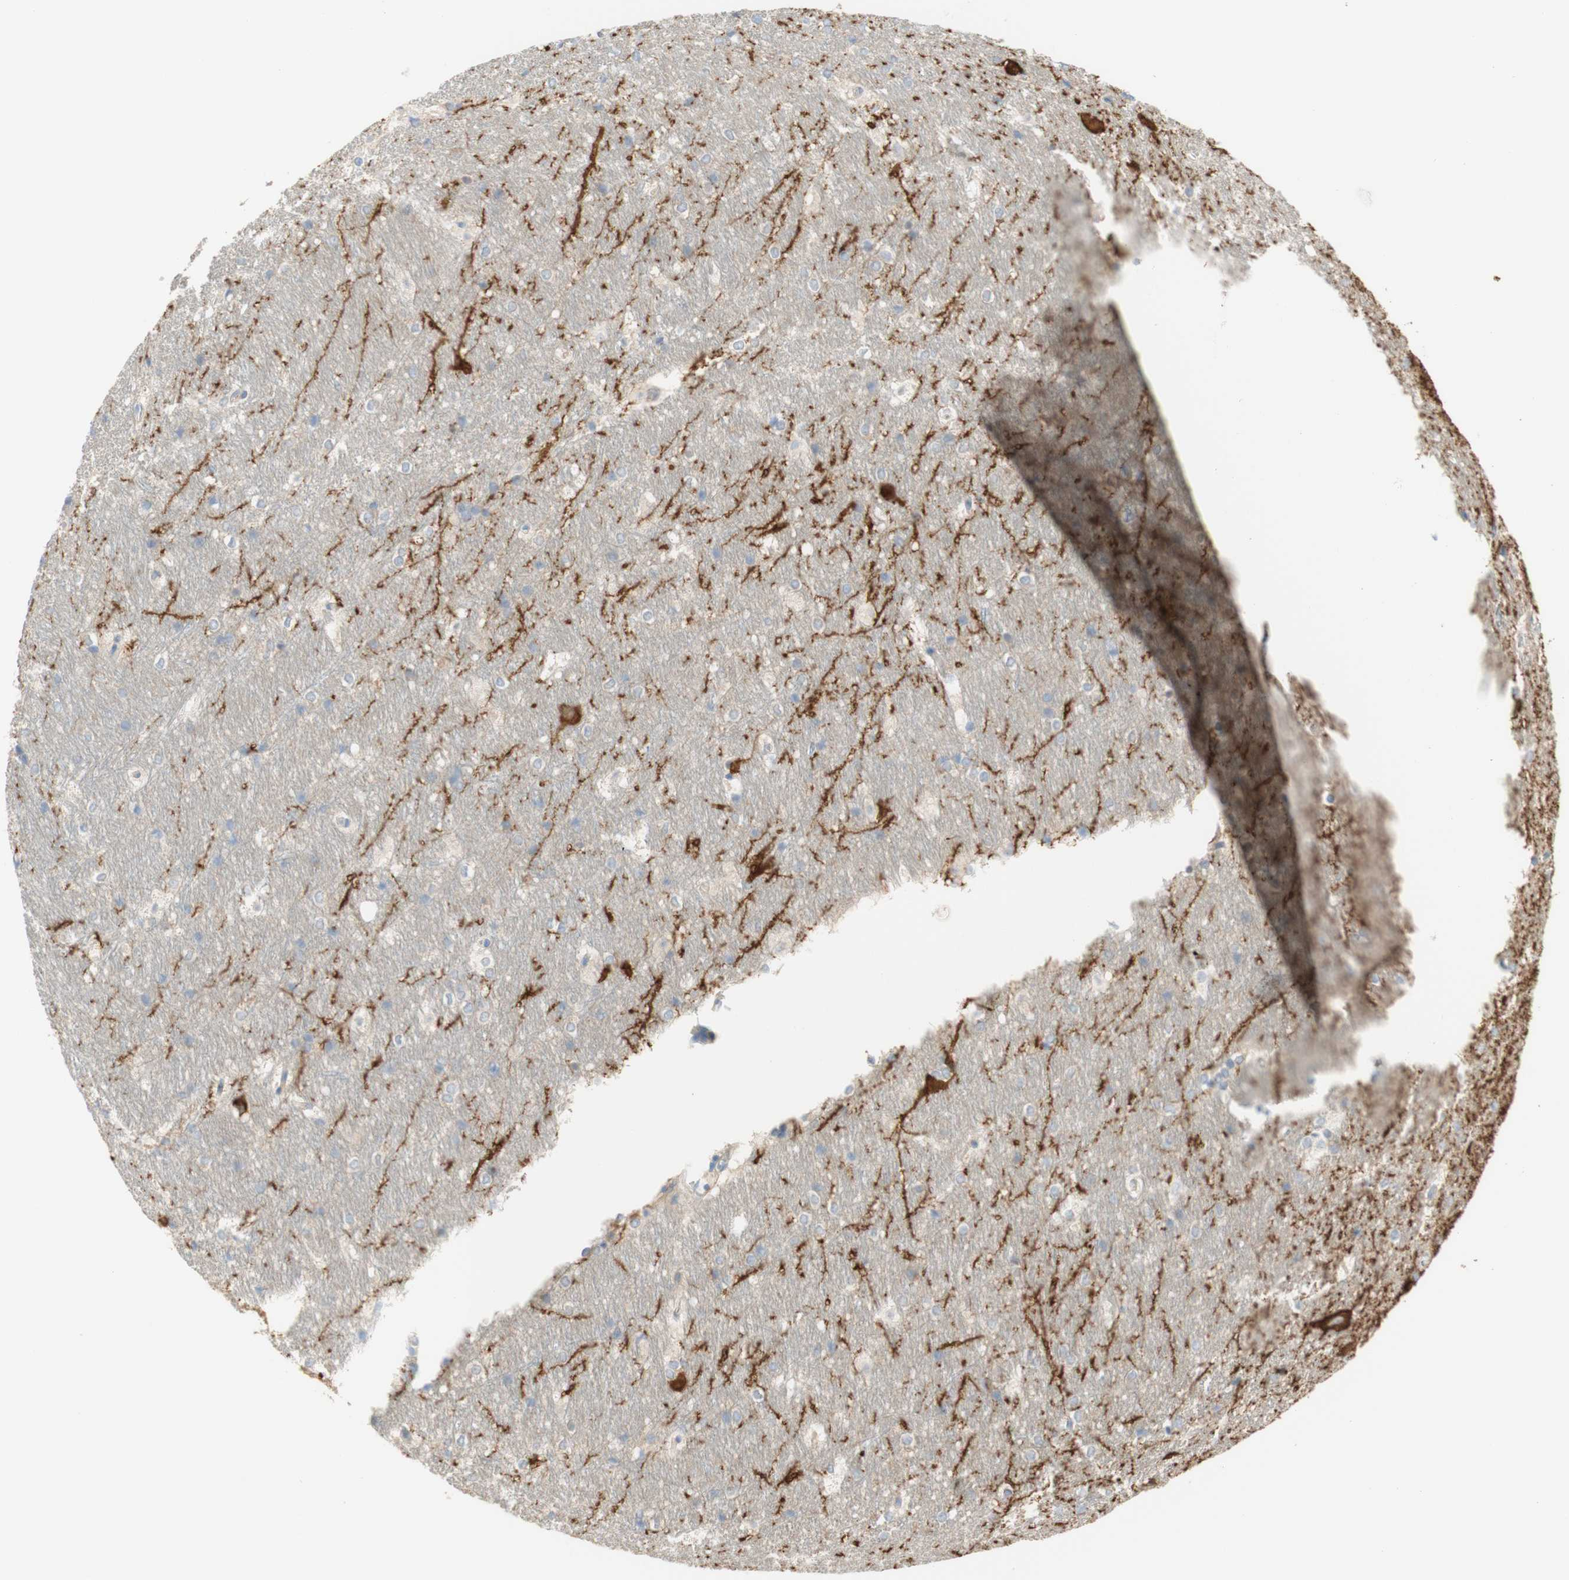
{"staining": {"intensity": "negative", "quantity": "none", "location": "none"}, "tissue": "hippocampus", "cell_type": "Glial cells", "image_type": "normal", "snomed": [{"axis": "morphology", "description": "Normal tissue, NOS"}, {"axis": "topography", "description": "Hippocampus"}], "caption": "Immunohistochemical staining of unremarkable hippocampus reveals no significant positivity in glial cells.", "gene": "ATP2B1", "patient": {"sex": "female", "age": 19}}